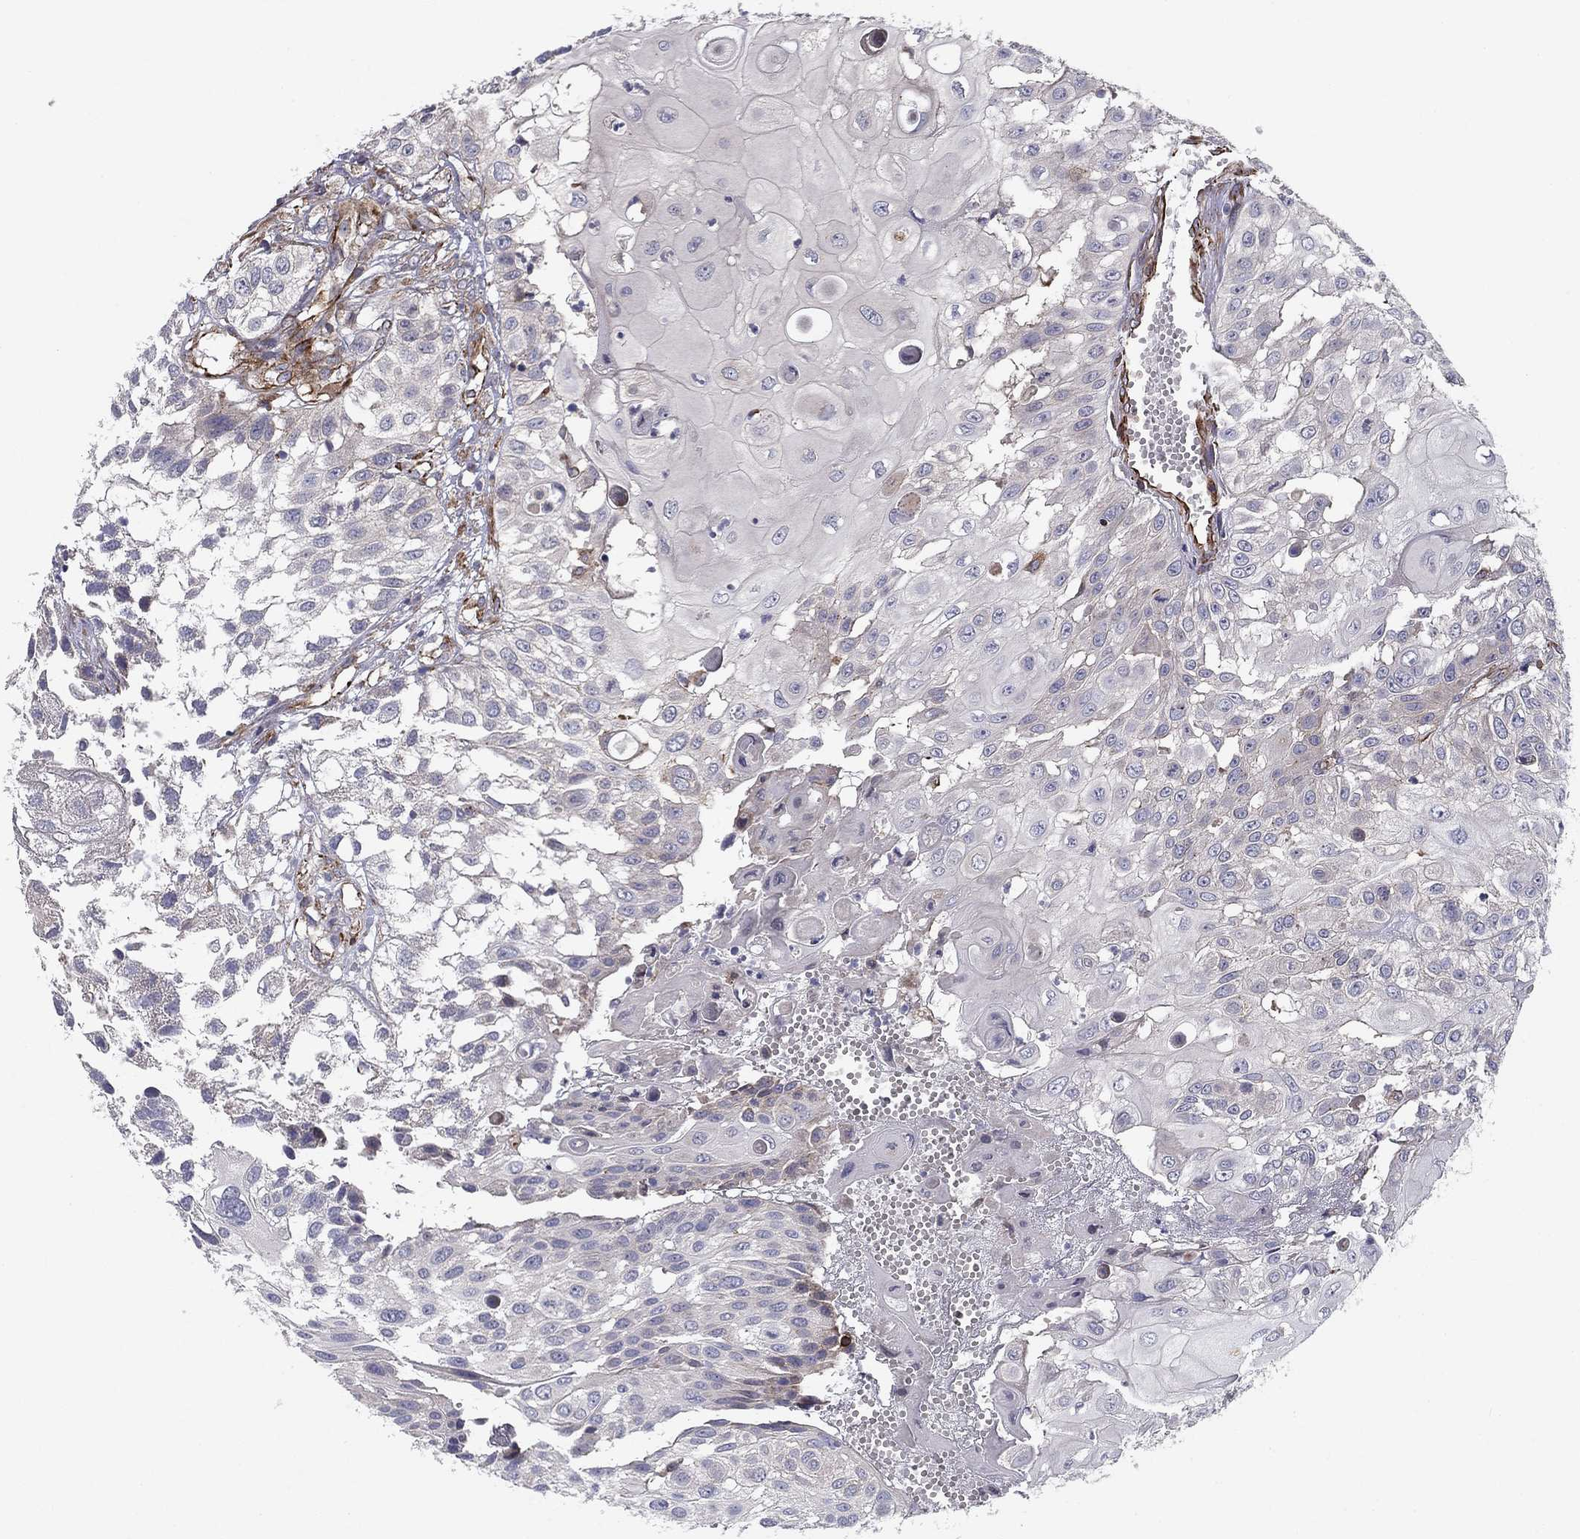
{"staining": {"intensity": "negative", "quantity": "none", "location": "none"}, "tissue": "urothelial cancer", "cell_type": "Tumor cells", "image_type": "cancer", "snomed": [{"axis": "morphology", "description": "Urothelial carcinoma, High grade"}, {"axis": "topography", "description": "Urinary bladder"}], "caption": "Urothelial carcinoma (high-grade) stained for a protein using IHC demonstrates no positivity tumor cells.", "gene": "CLSTN1", "patient": {"sex": "female", "age": 79}}